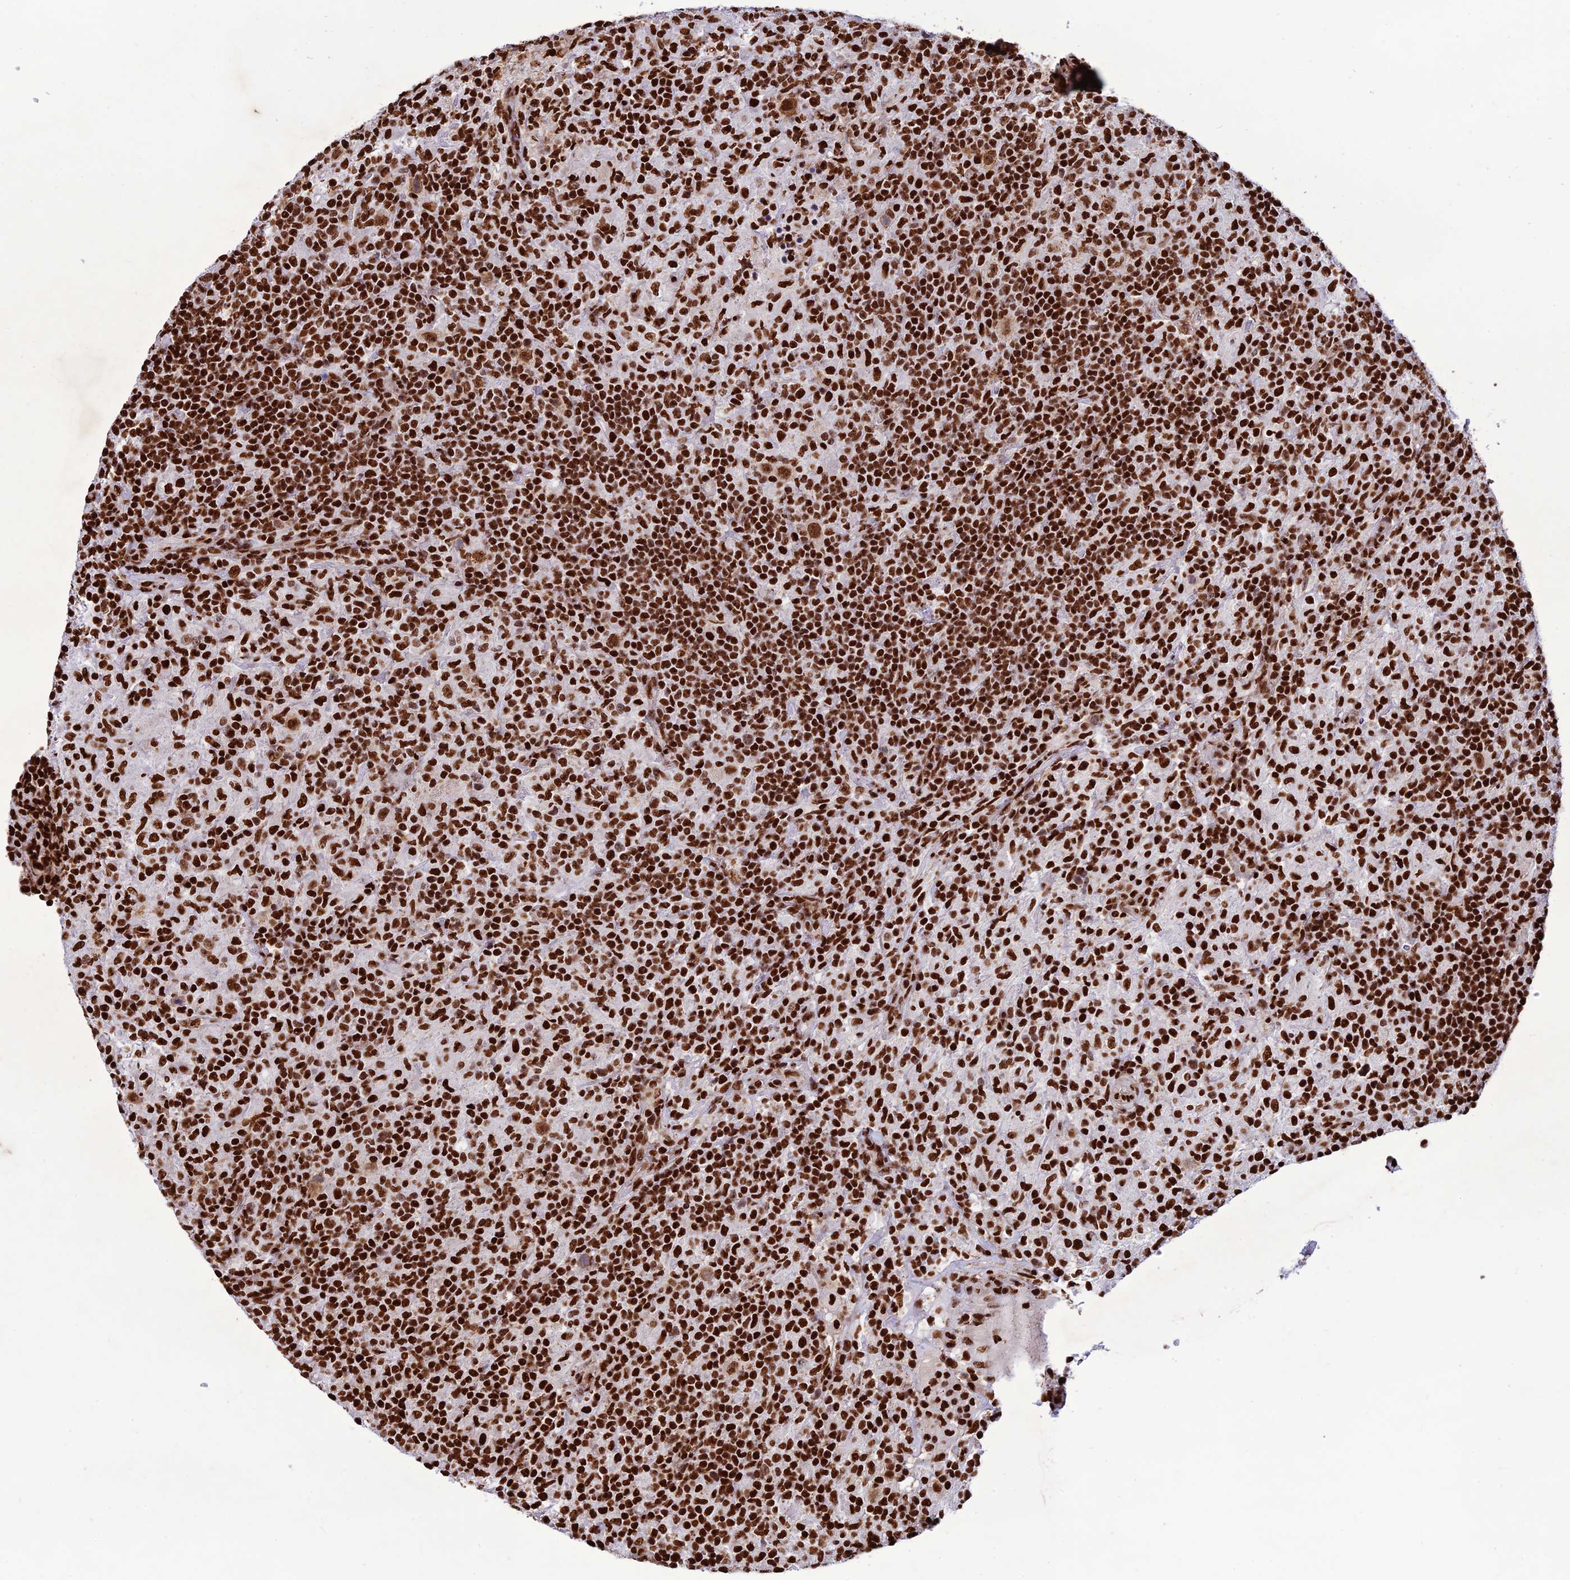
{"staining": {"intensity": "moderate", "quantity": ">75%", "location": "nuclear"}, "tissue": "lymphoma", "cell_type": "Tumor cells", "image_type": "cancer", "snomed": [{"axis": "morphology", "description": "Hodgkin's disease, NOS"}, {"axis": "topography", "description": "Lymph node"}], "caption": "This histopathology image shows lymphoma stained with IHC to label a protein in brown. The nuclear of tumor cells show moderate positivity for the protein. Nuclei are counter-stained blue.", "gene": "INO80E", "patient": {"sex": "male", "age": 70}}